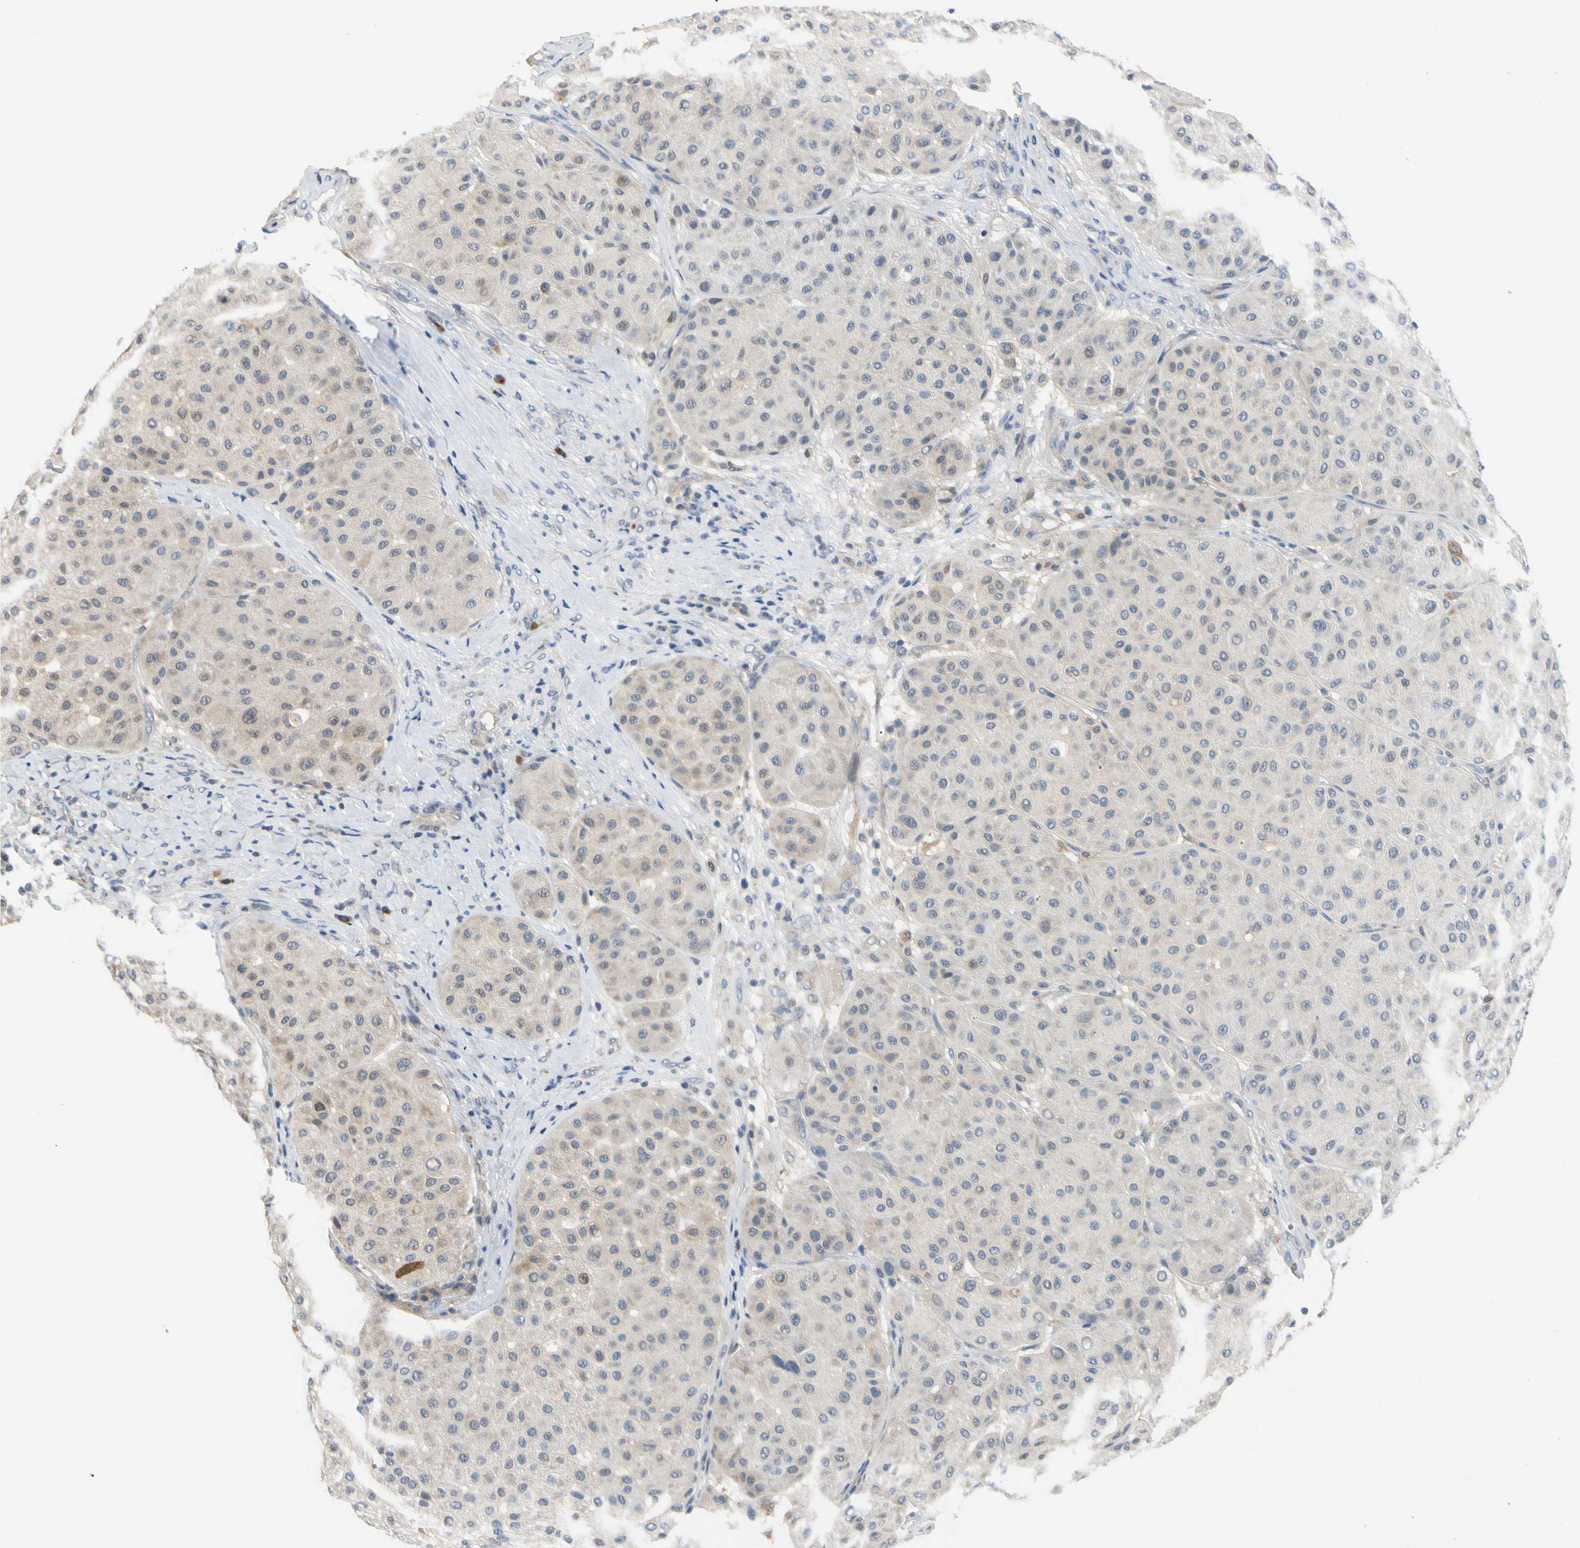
{"staining": {"intensity": "weak", "quantity": "25%-75%", "location": "cytoplasmic/membranous"}, "tissue": "melanoma", "cell_type": "Tumor cells", "image_type": "cancer", "snomed": [{"axis": "morphology", "description": "Normal tissue, NOS"}, {"axis": "morphology", "description": "Malignant melanoma, Metastatic site"}, {"axis": "topography", "description": "Skin"}], "caption": "Immunohistochemical staining of human melanoma shows low levels of weak cytoplasmic/membranous protein positivity in approximately 25%-75% of tumor cells.", "gene": "SEC23B", "patient": {"sex": "male", "age": 41}}